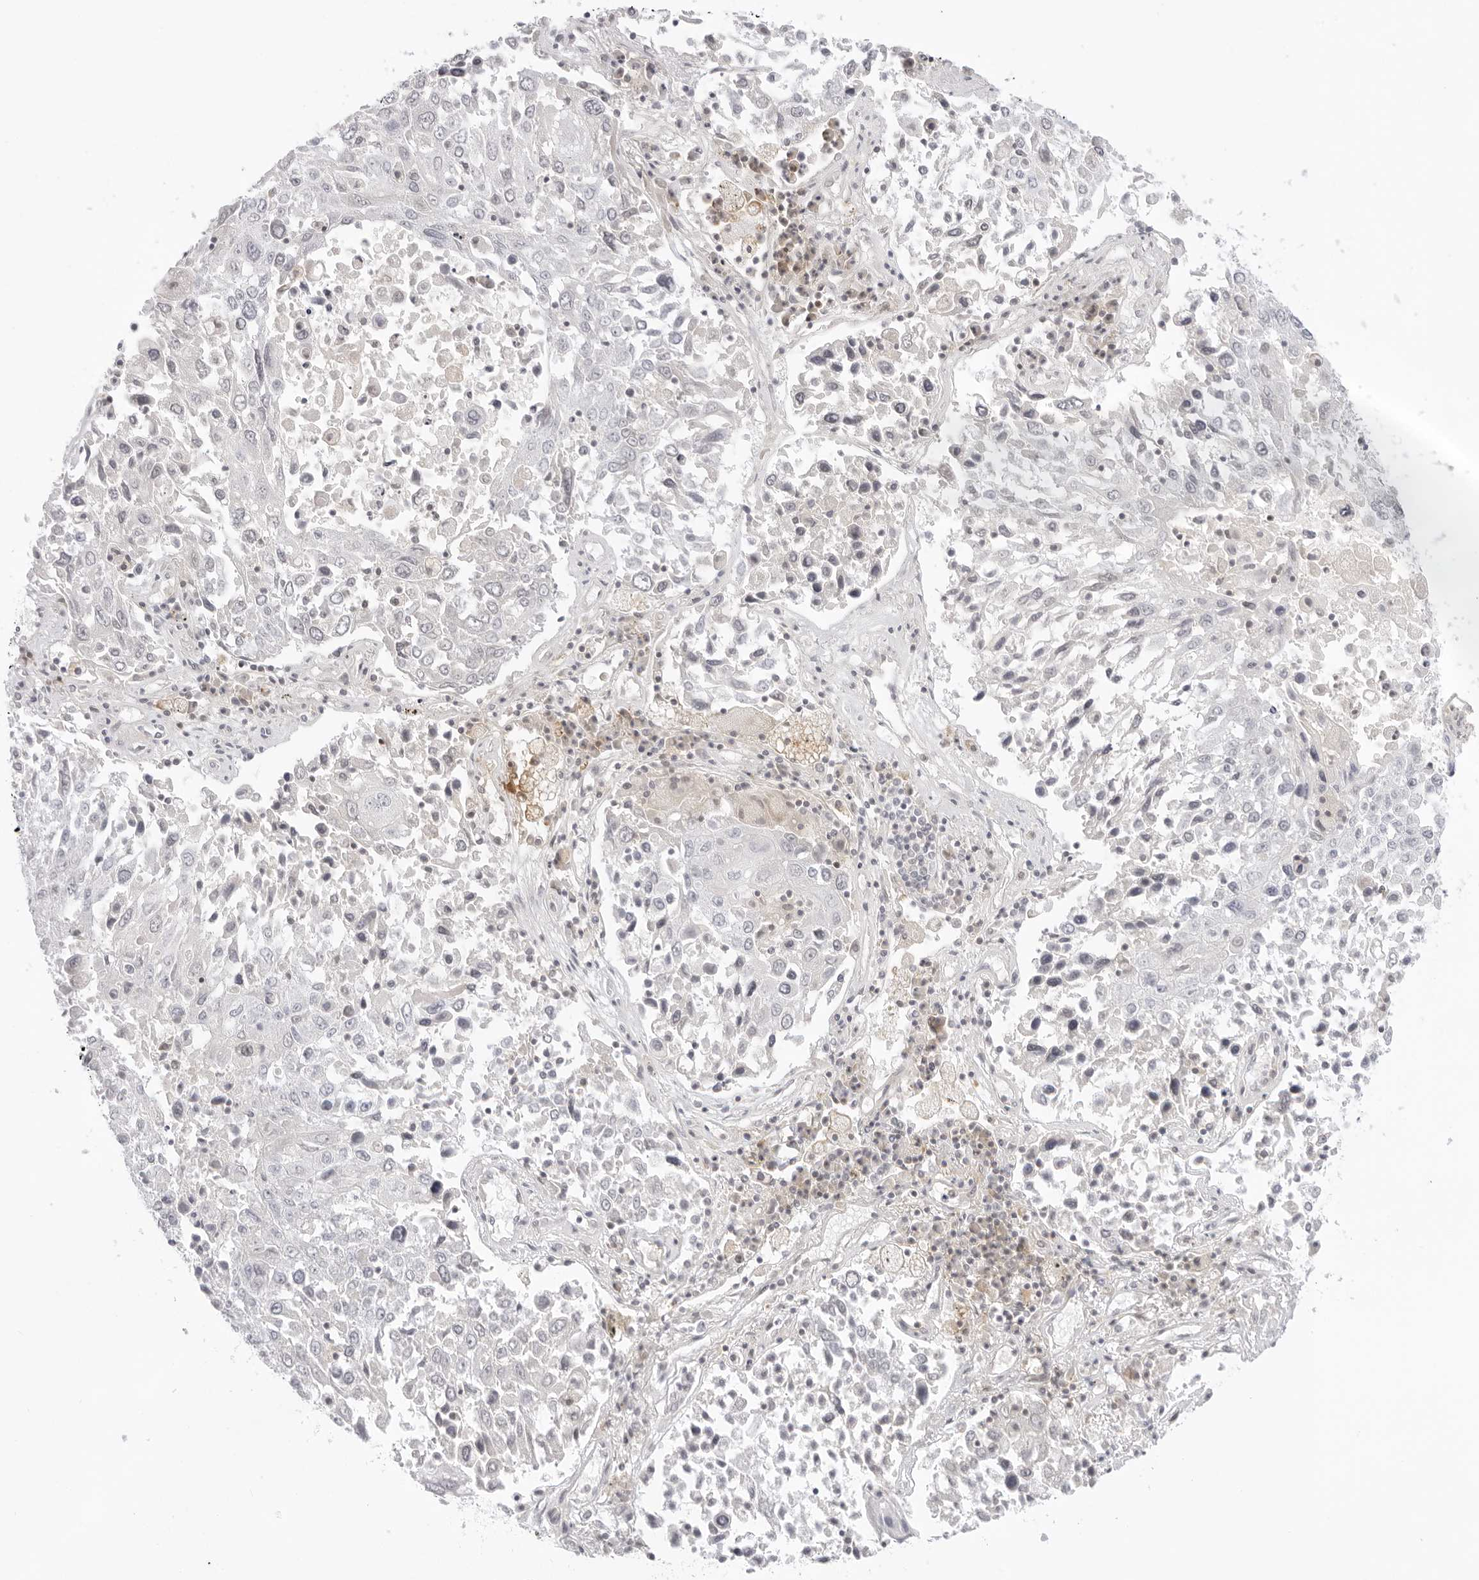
{"staining": {"intensity": "negative", "quantity": "none", "location": "none"}, "tissue": "lung cancer", "cell_type": "Tumor cells", "image_type": "cancer", "snomed": [{"axis": "morphology", "description": "Squamous cell carcinoma, NOS"}, {"axis": "topography", "description": "Lung"}], "caption": "Squamous cell carcinoma (lung) was stained to show a protein in brown. There is no significant staining in tumor cells. (Immunohistochemistry, brightfield microscopy, high magnification).", "gene": "TNFRSF14", "patient": {"sex": "male", "age": 65}}